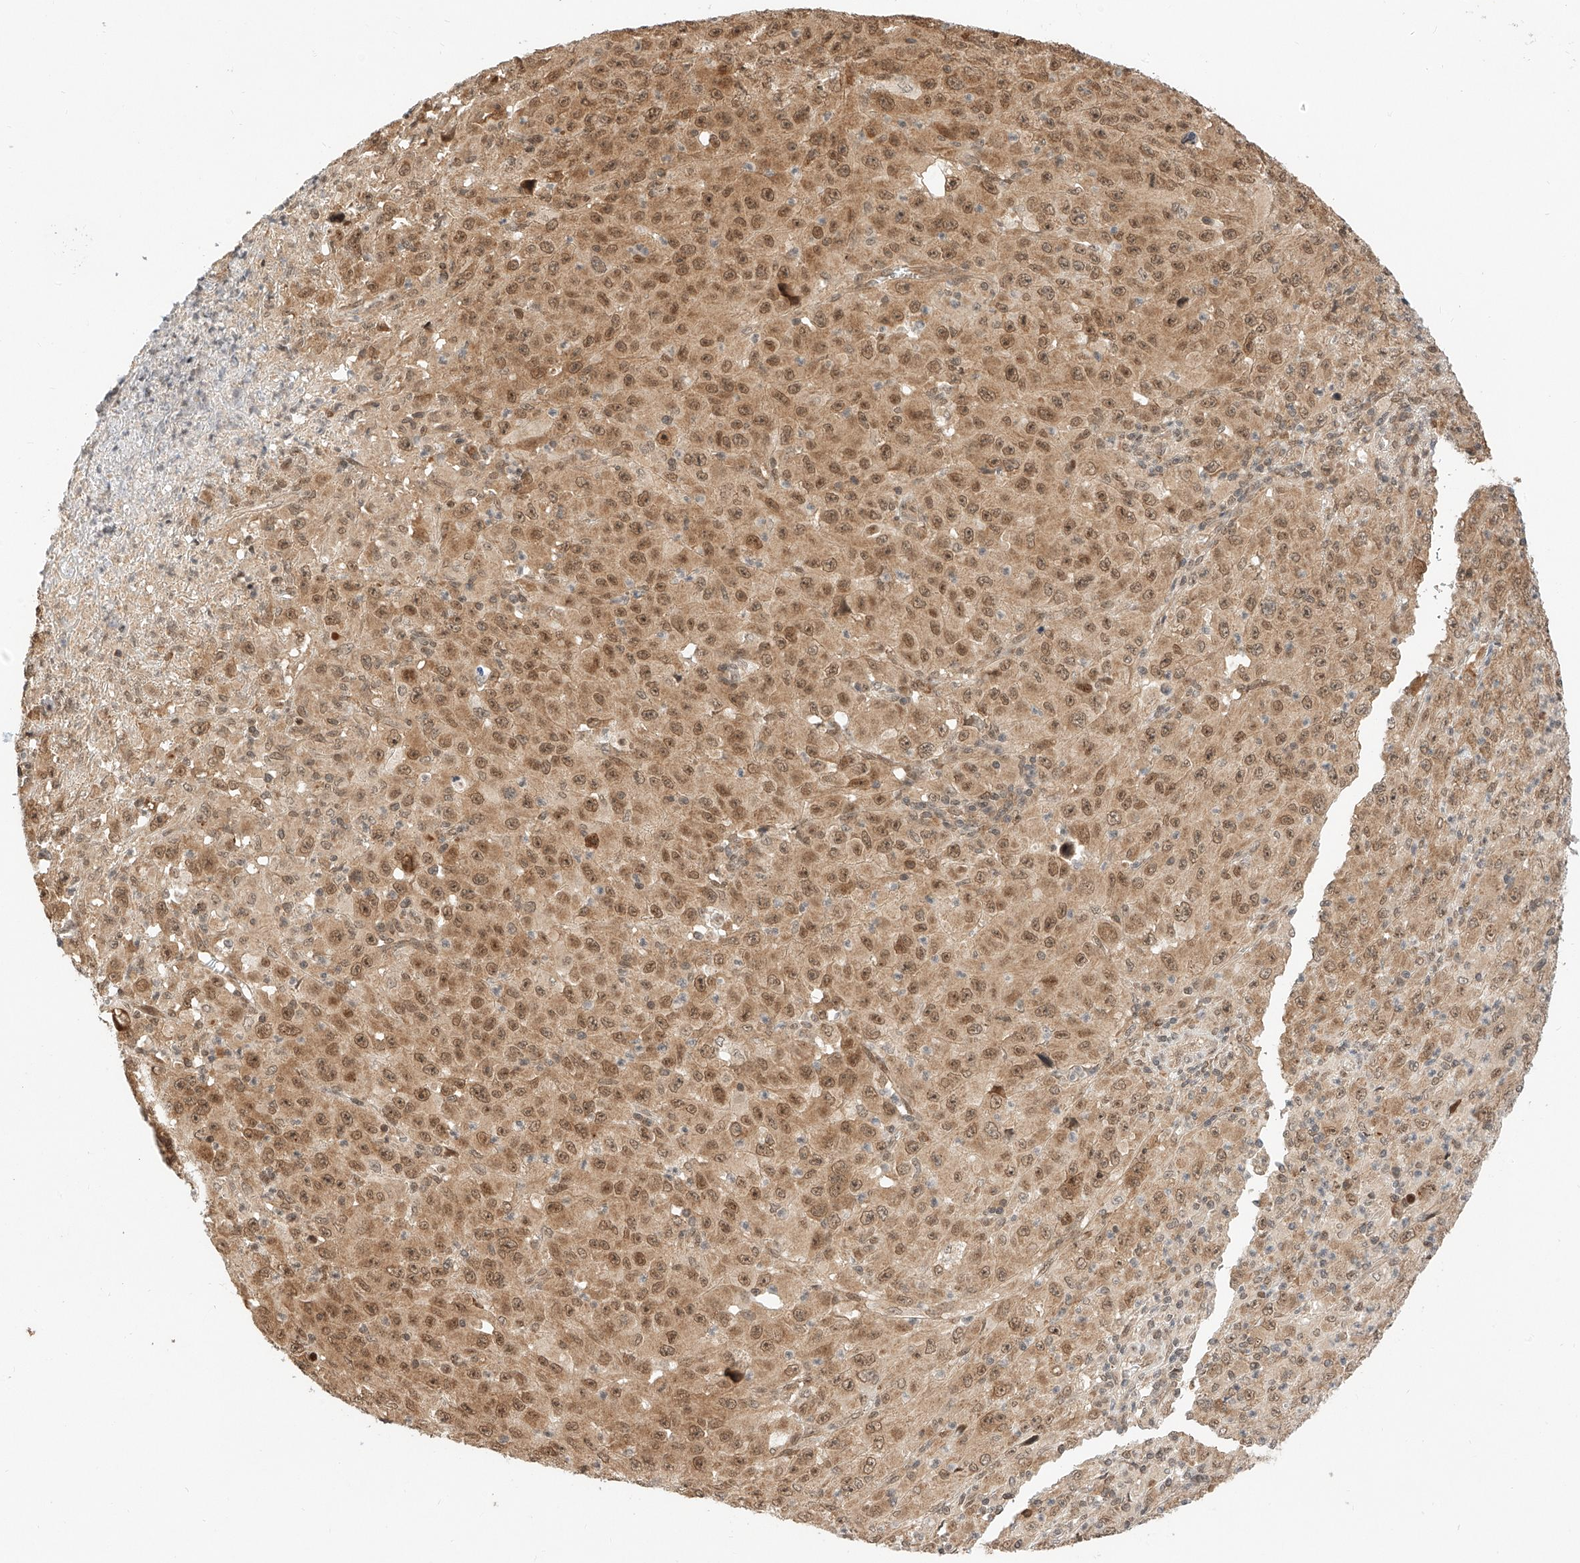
{"staining": {"intensity": "moderate", "quantity": ">75%", "location": "cytoplasmic/membranous,nuclear"}, "tissue": "melanoma", "cell_type": "Tumor cells", "image_type": "cancer", "snomed": [{"axis": "morphology", "description": "Malignant melanoma, Metastatic site"}, {"axis": "topography", "description": "Skin"}], "caption": "High-magnification brightfield microscopy of melanoma stained with DAB (3,3'-diaminobenzidine) (brown) and counterstained with hematoxylin (blue). tumor cells exhibit moderate cytoplasmic/membranous and nuclear positivity is present in about>75% of cells. Using DAB (3,3'-diaminobenzidine) (brown) and hematoxylin (blue) stains, captured at high magnification using brightfield microscopy.", "gene": "EIF4H", "patient": {"sex": "female", "age": 56}}